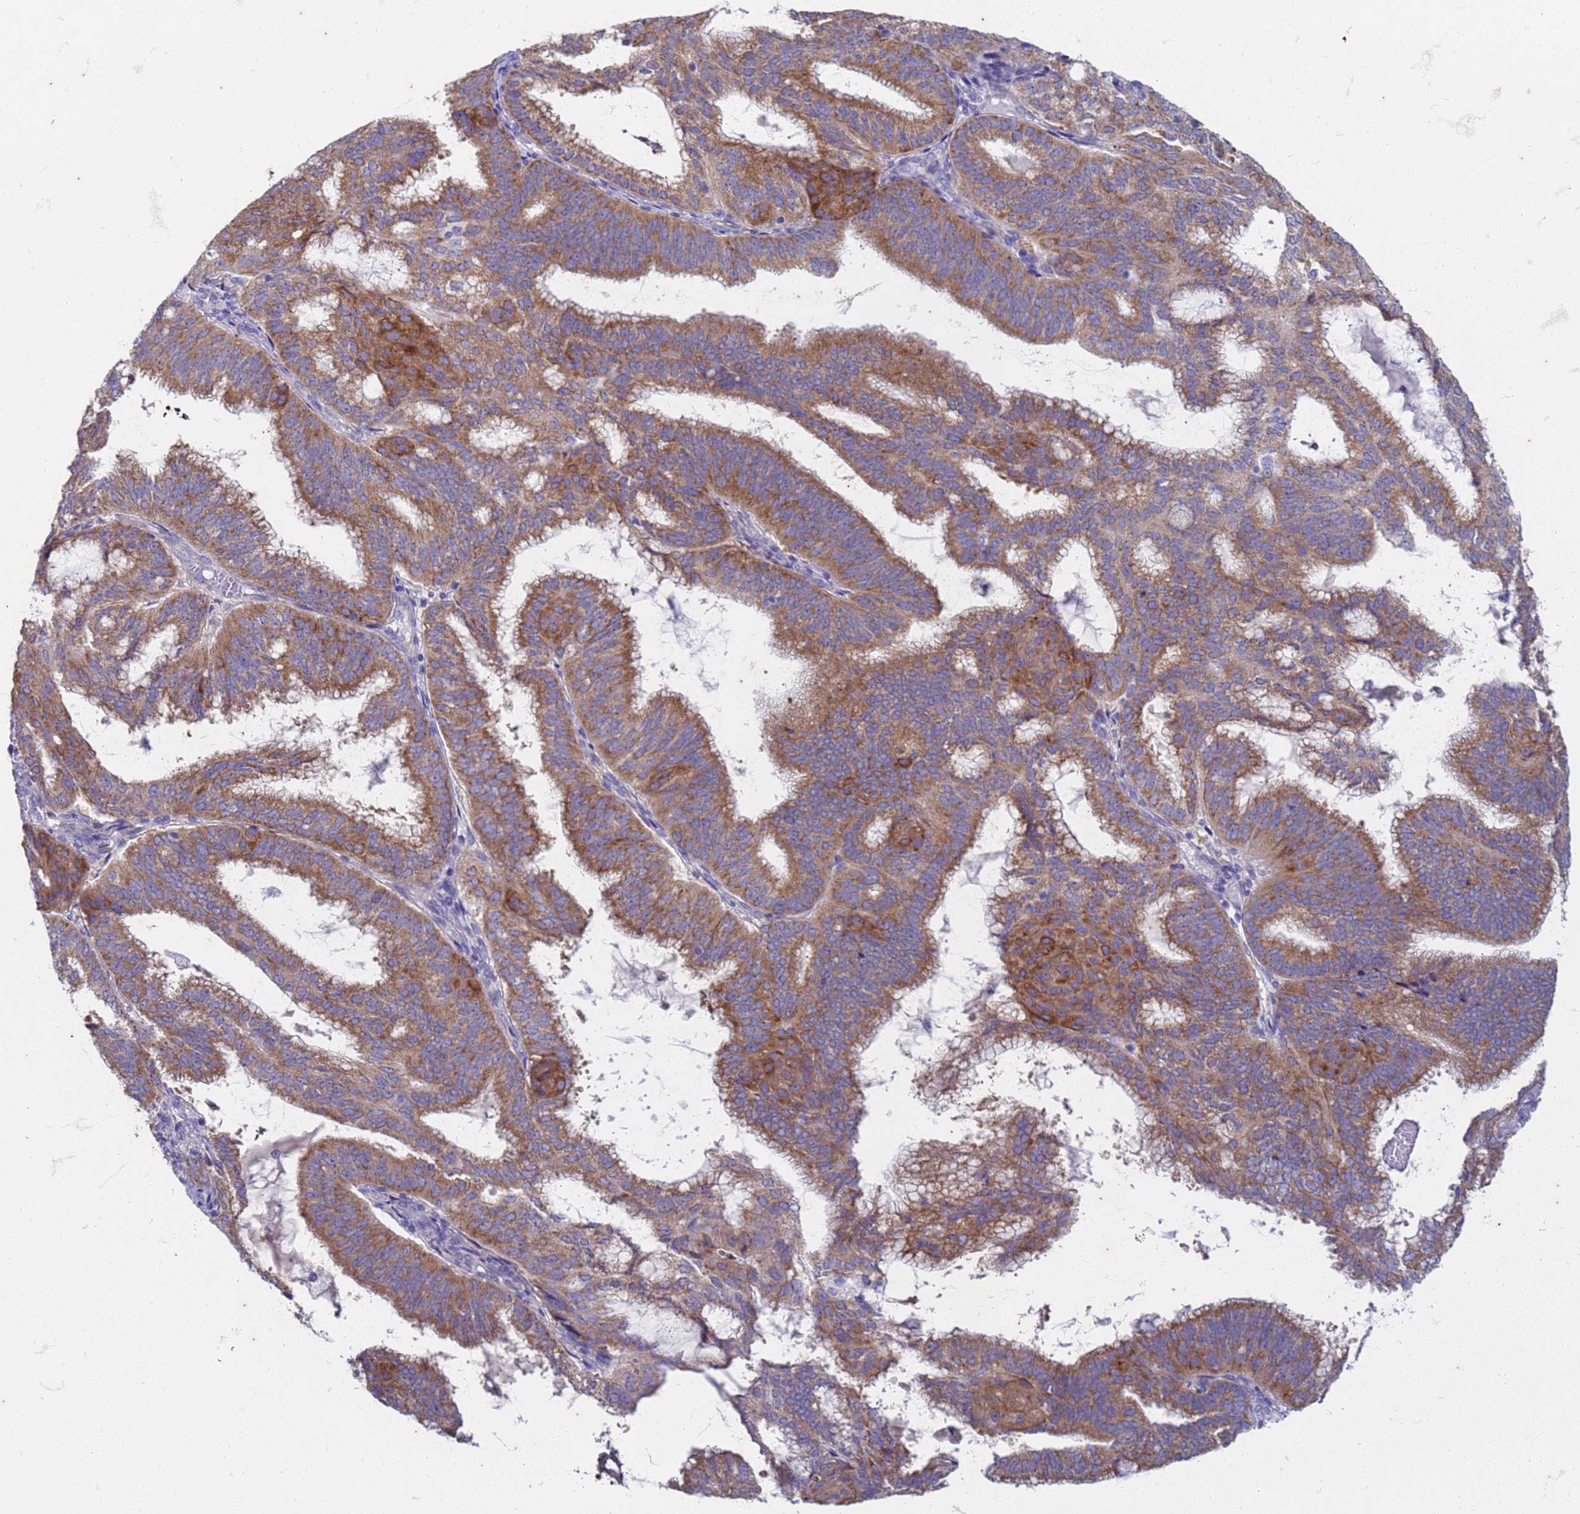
{"staining": {"intensity": "moderate", "quantity": ">75%", "location": "cytoplasmic/membranous"}, "tissue": "endometrial cancer", "cell_type": "Tumor cells", "image_type": "cancer", "snomed": [{"axis": "morphology", "description": "Adenocarcinoma, NOS"}, {"axis": "topography", "description": "Endometrium"}], "caption": "High-power microscopy captured an immunohistochemistry micrograph of endometrial cancer, revealing moderate cytoplasmic/membranous staining in approximately >75% of tumor cells.", "gene": "SUCO", "patient": {"sex": "female", "age": 49}}